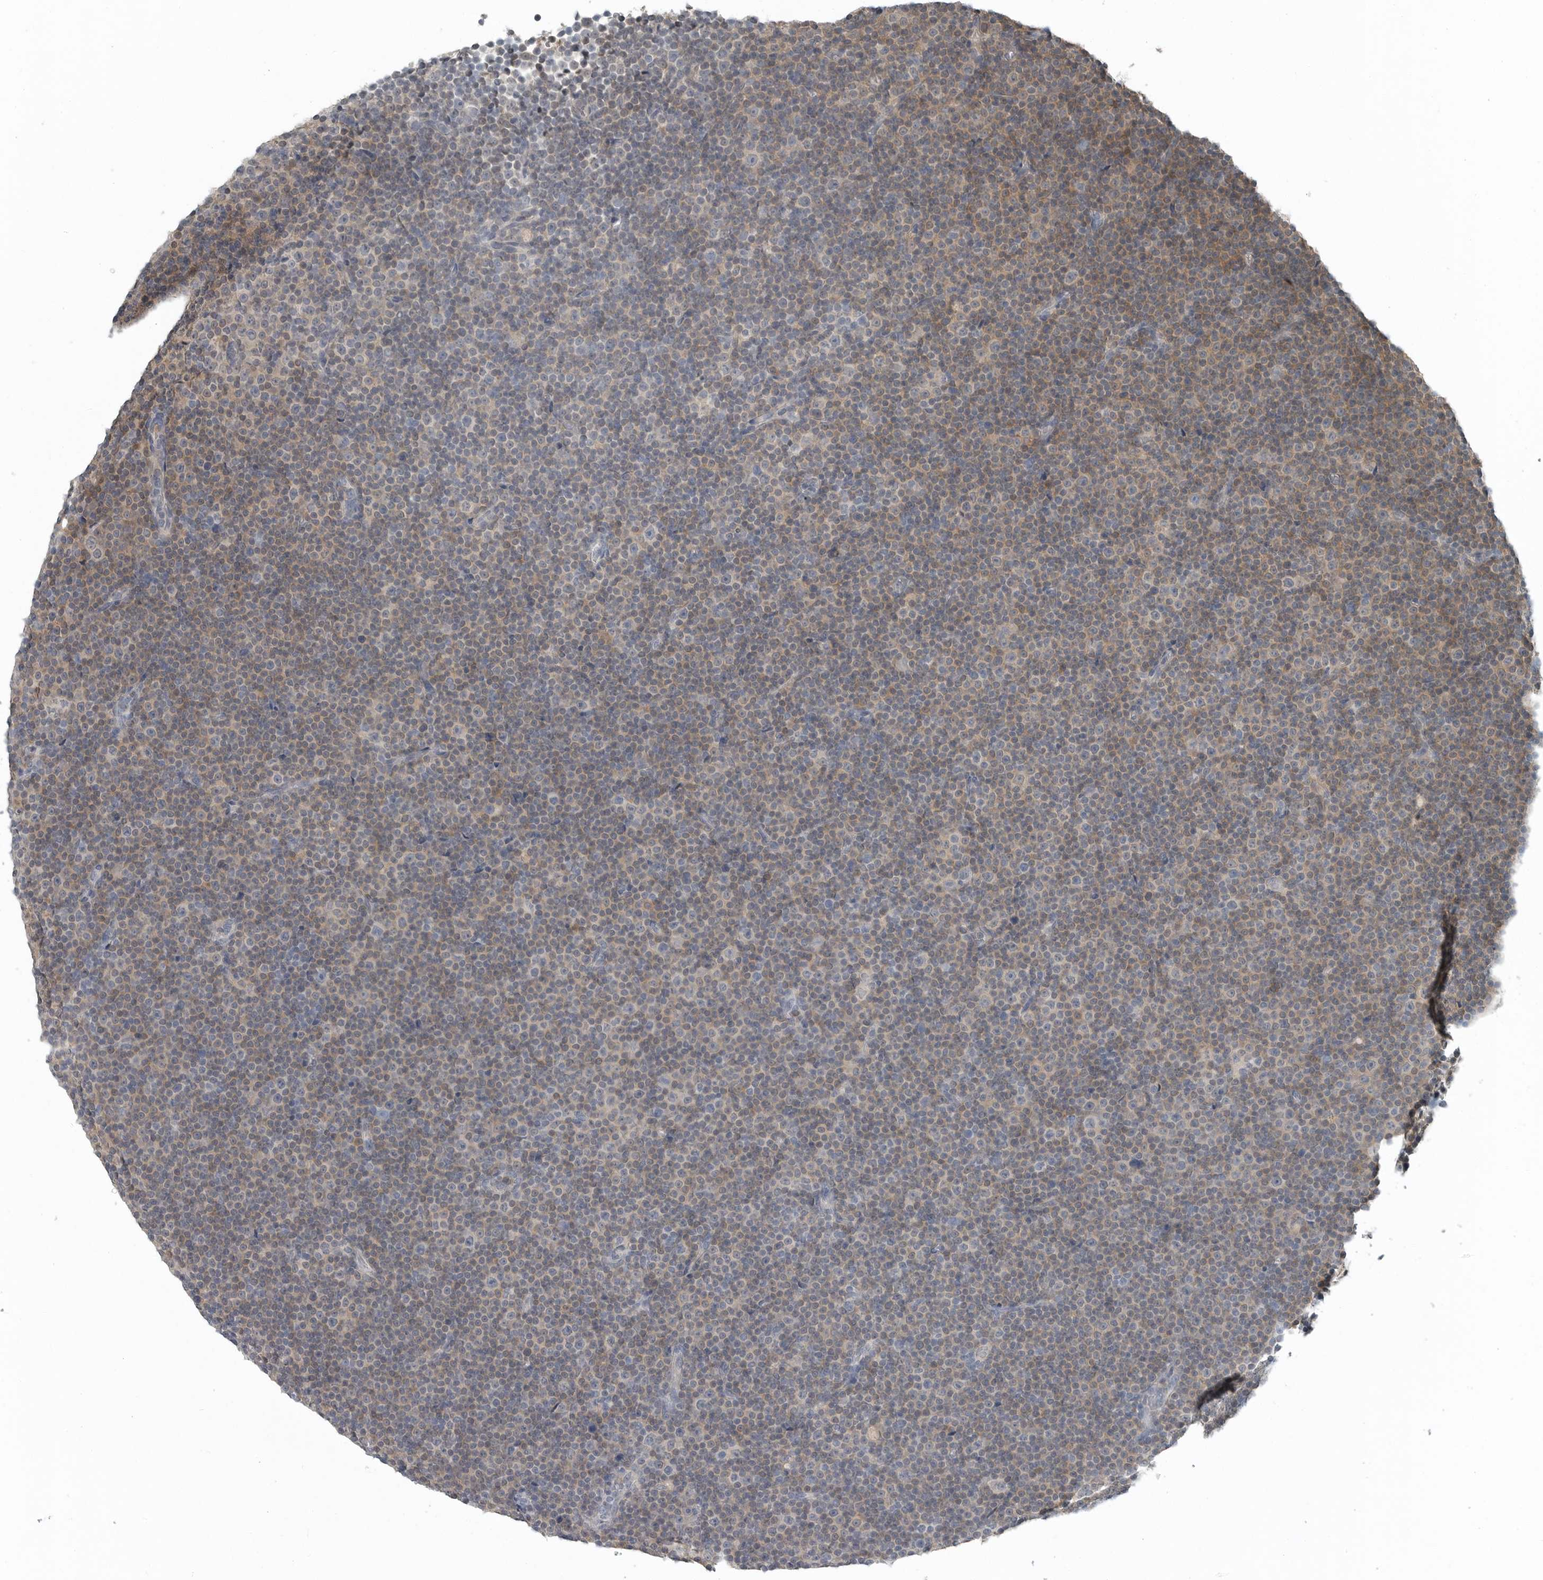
{"staining": {"intensity": "weak", "quantity": "<25%", "location": "nuclear"}, "tissue": "lymphoma", "cell_type": "Tumor cells", "image_type": "cancer", "snomed": [{"axis": "morphology", "description": "Malignant lymphoma, non-Hodgkin's type, Low grade"}, {"axis": "topography", "description": "Lymph node"}], "caption": "Tumor cells are negative for brown protein staining in lymphoma.", "gene": "KYAT1", "patient": {"sex": "female", "age": 67}}